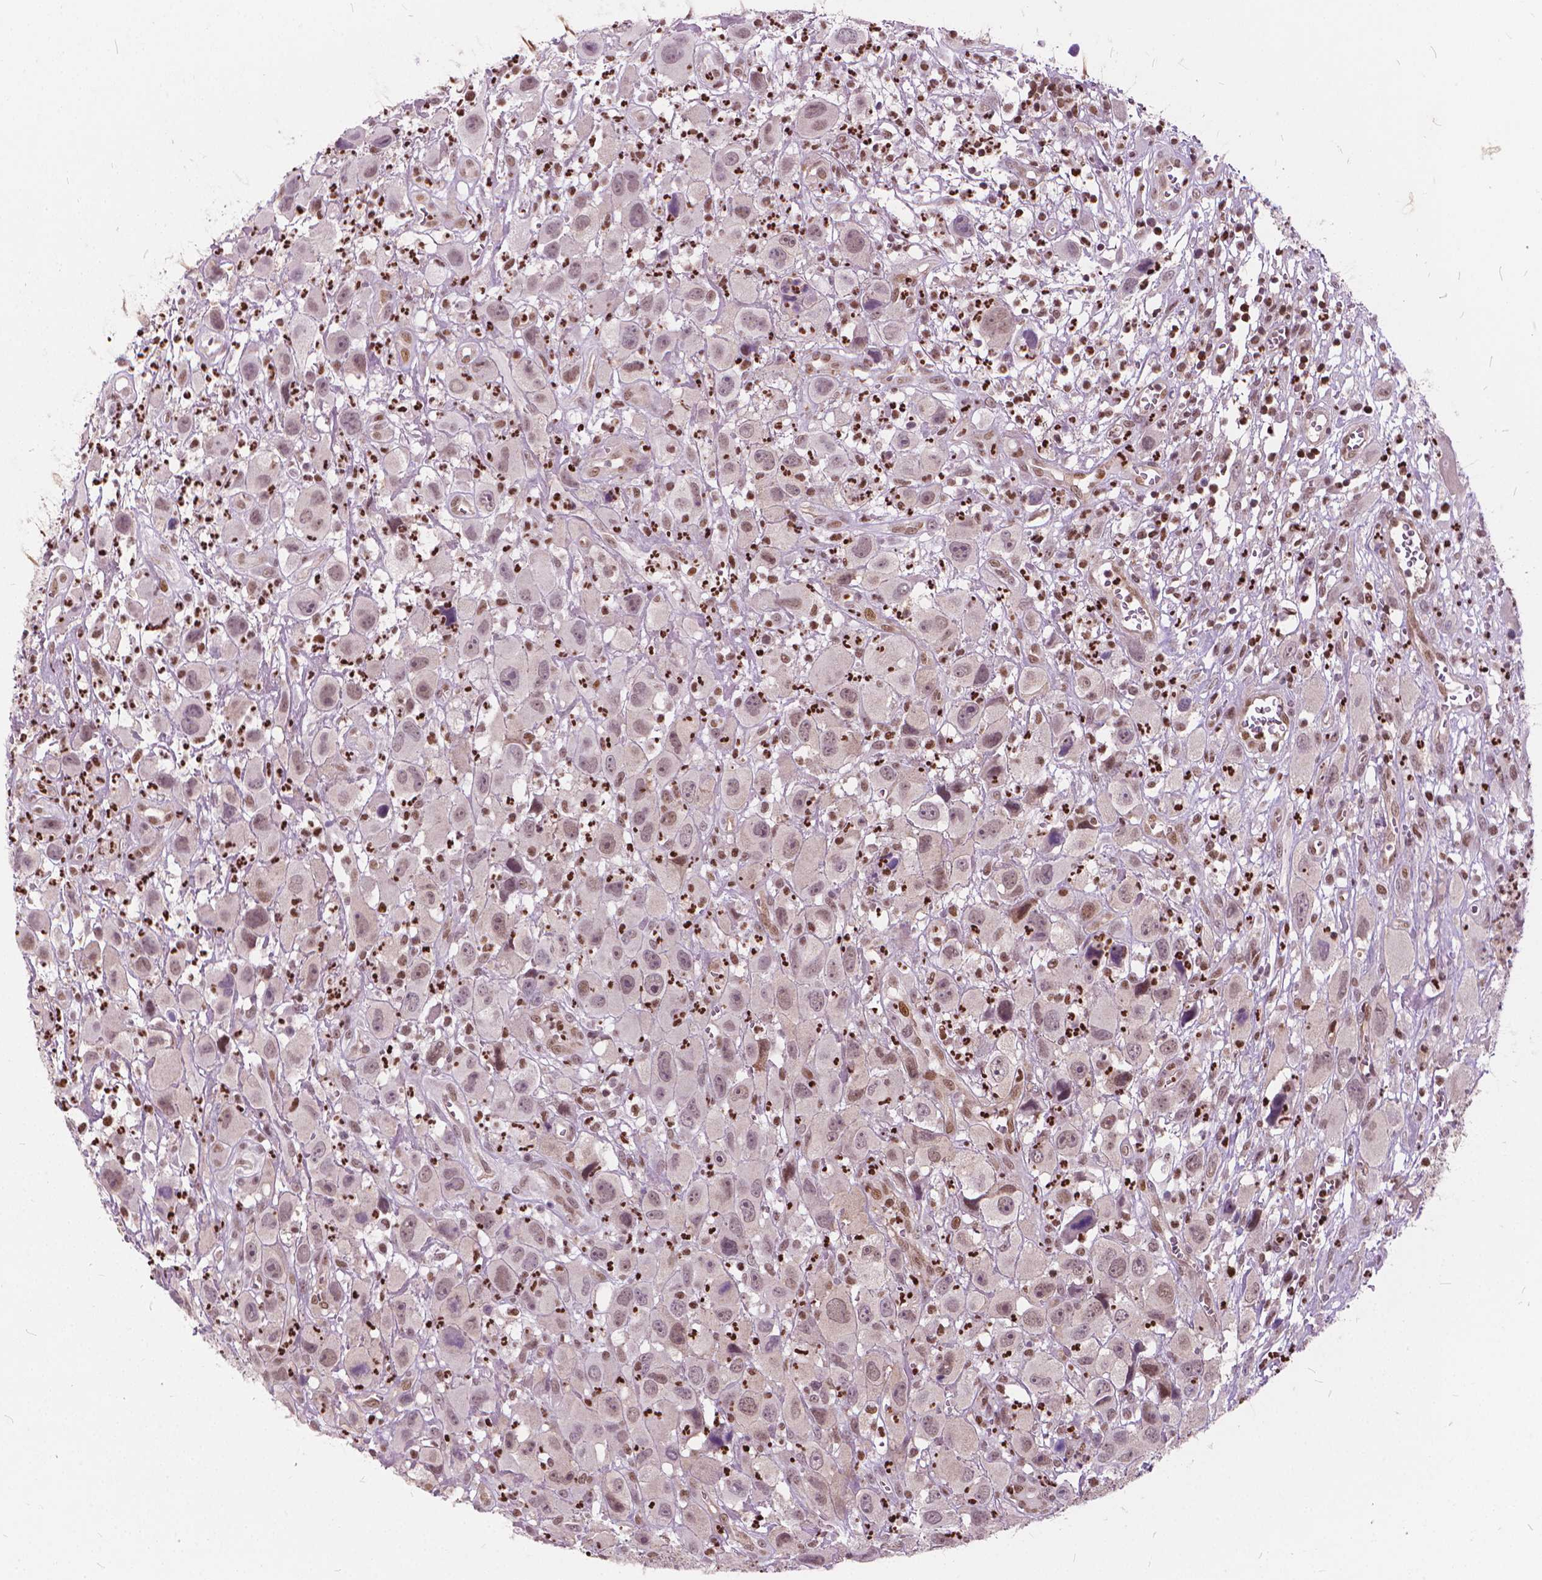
{"staining": {"intensity": "weak", "quantity": ">75%", "location": "nuclear"}, "tissue": "head and neck cancer", "cell_type": "Tumor cells", "image_type": "cancer", "snomed": [{"axis": "morphology", "description": "Squamous cell carcinoma, NOS"}, {"axis": "morphology", "description": "Squamous cell carcinoma, metastatic, NOS"}, {"axis": "topography", "description": "Oral tissue"}, {"axis": "topography", "description": "Head-Neck"}], "caption": "Tumor cells demonstrate weak nuclear expression in approximately >75% of cells in head and neck squamous cell carcinoma.", "gene": "STAT5B", "patient": {"sex": "female", "age": 85}}